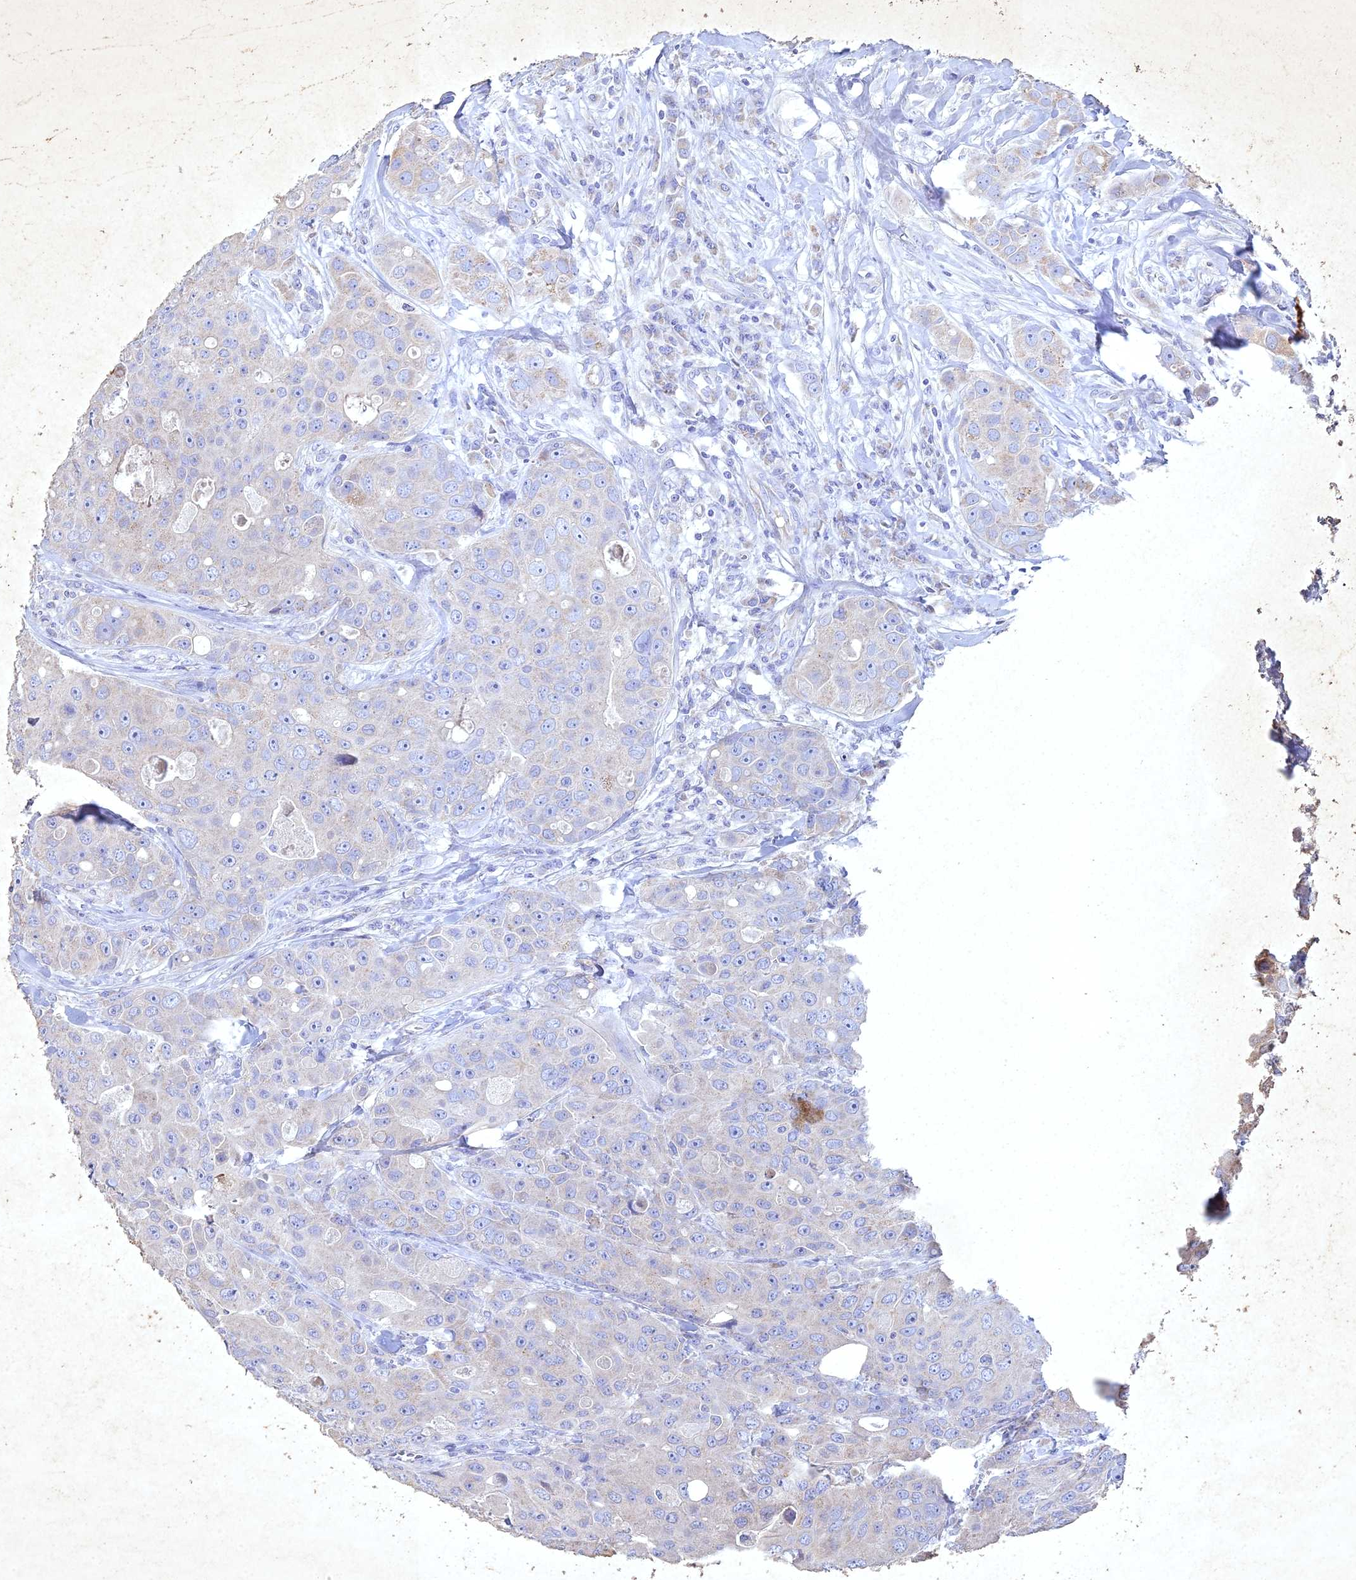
{"staining": {"intensity": "negative", "quantity": "none", "location": "none"}, "tissue": "breast cancer", "cell_type": "Tumor cells", "image_type": "cancer", "snomed": [{"axis": "morphology", "description": "Duct carcinoma"}, {"axis": "topography", "description": "Breast"}], "caption": "Immunohistochemistry of breast intraductal carcinoma demonstrates no positivity in tumor cells. (DAB (3,3'-diaminobenzidine) immunohistochemistry, high magnification).", "gene": "NDUFV1", "patient": {"sex": "female", "age": 43}}